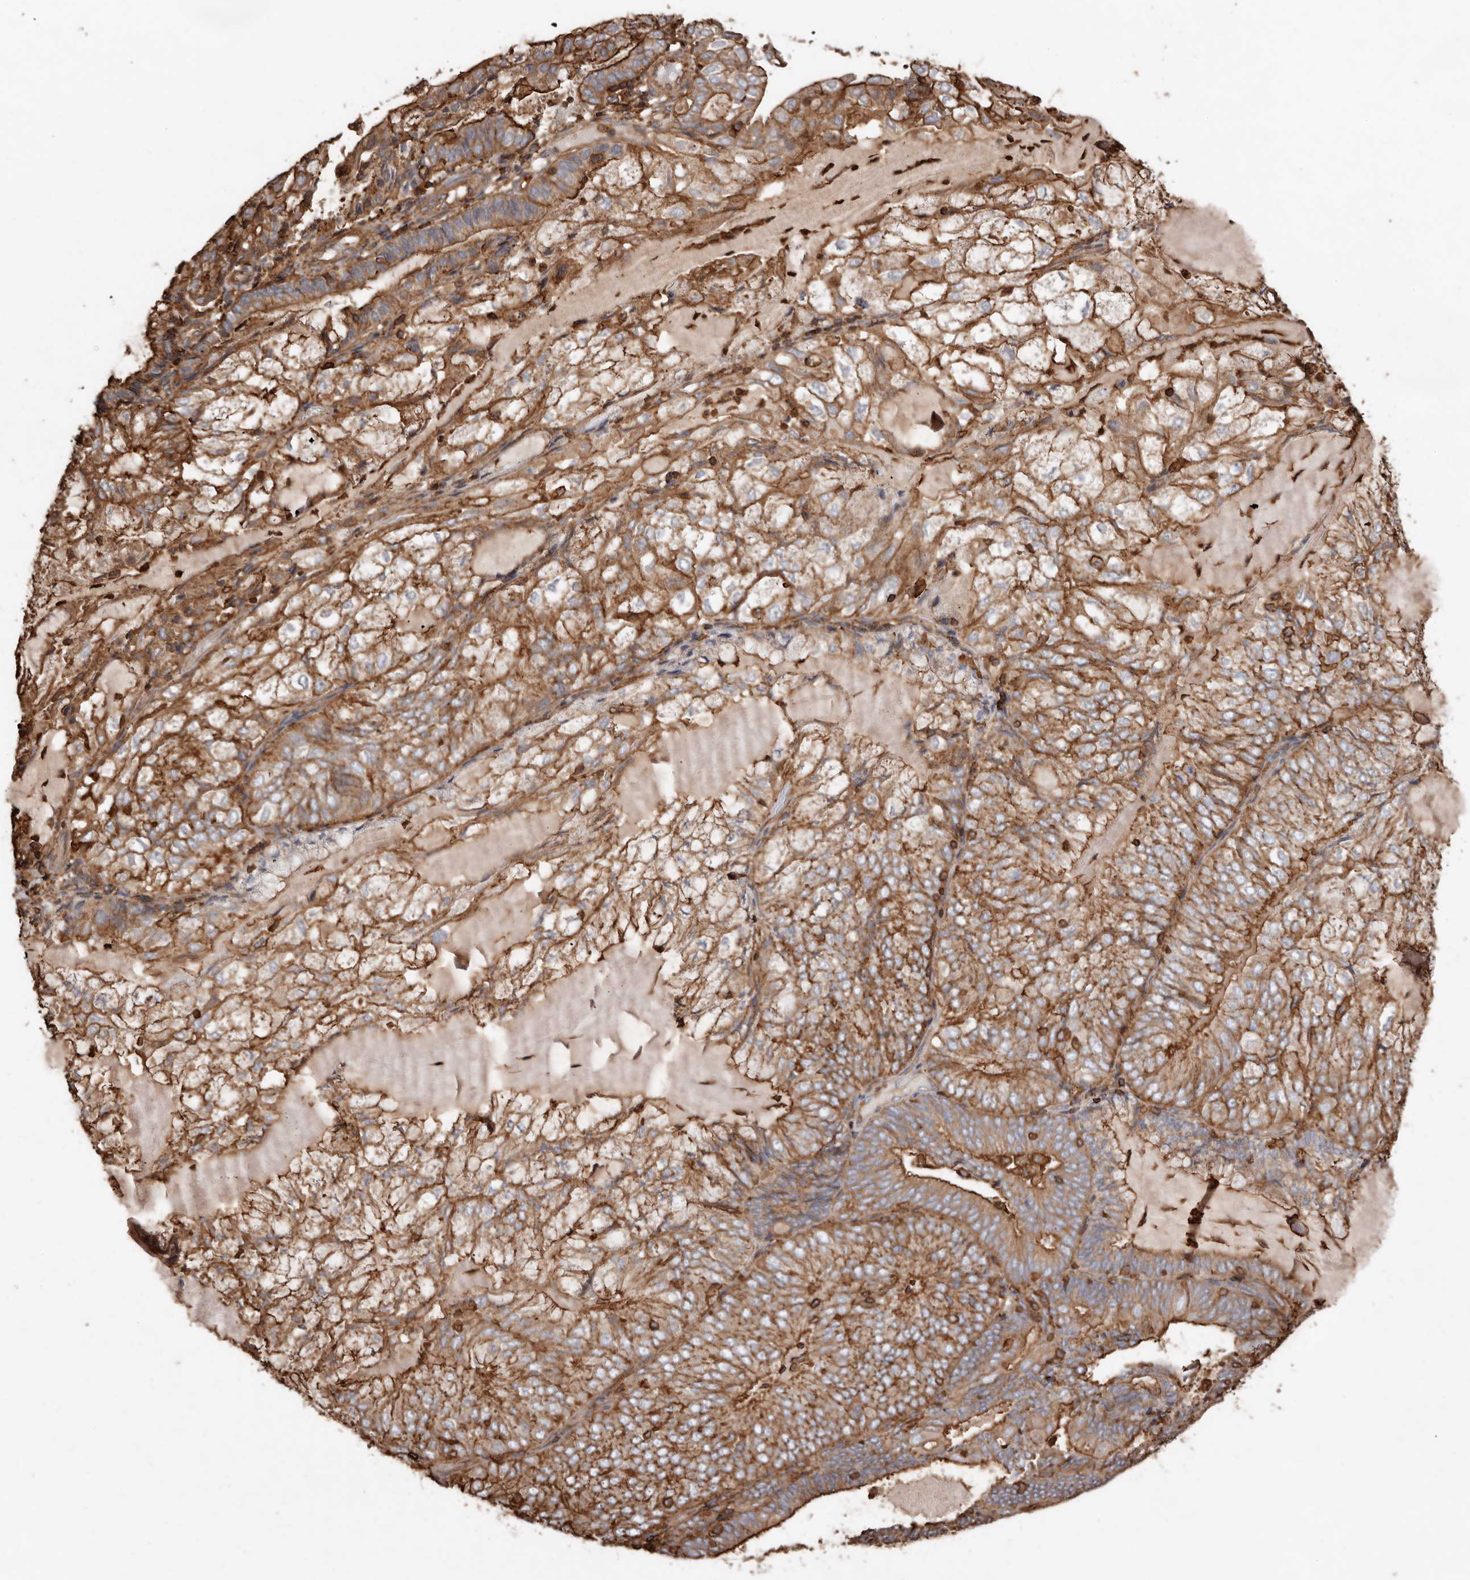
{"staining": {"intensity": "moderate", "quantity": ">75%", "location": "cytoplasmic/membranous"}, "tissue": "endometrial cancer", "cell_type": "Tumor cells", "image_type": "cancer", "snomed": [{"axis": "morphology", "description": "Adenocarcinoma, NOS"}, {"axis": "topography", "description": "Endometrium"}], "caption": "Protein staining of endometrial cancer (adenocarcinoma) tissue exhibits moderate cytoplasmic/membranous staining in approximately >75% of tumor cells. The staining was performed using DAB, with brown indicating positive protein expression. Nuclei are stained blue with hematoxylin.", "gene": "COQ8B", "patient": {"sex": "female", "age": 81}}